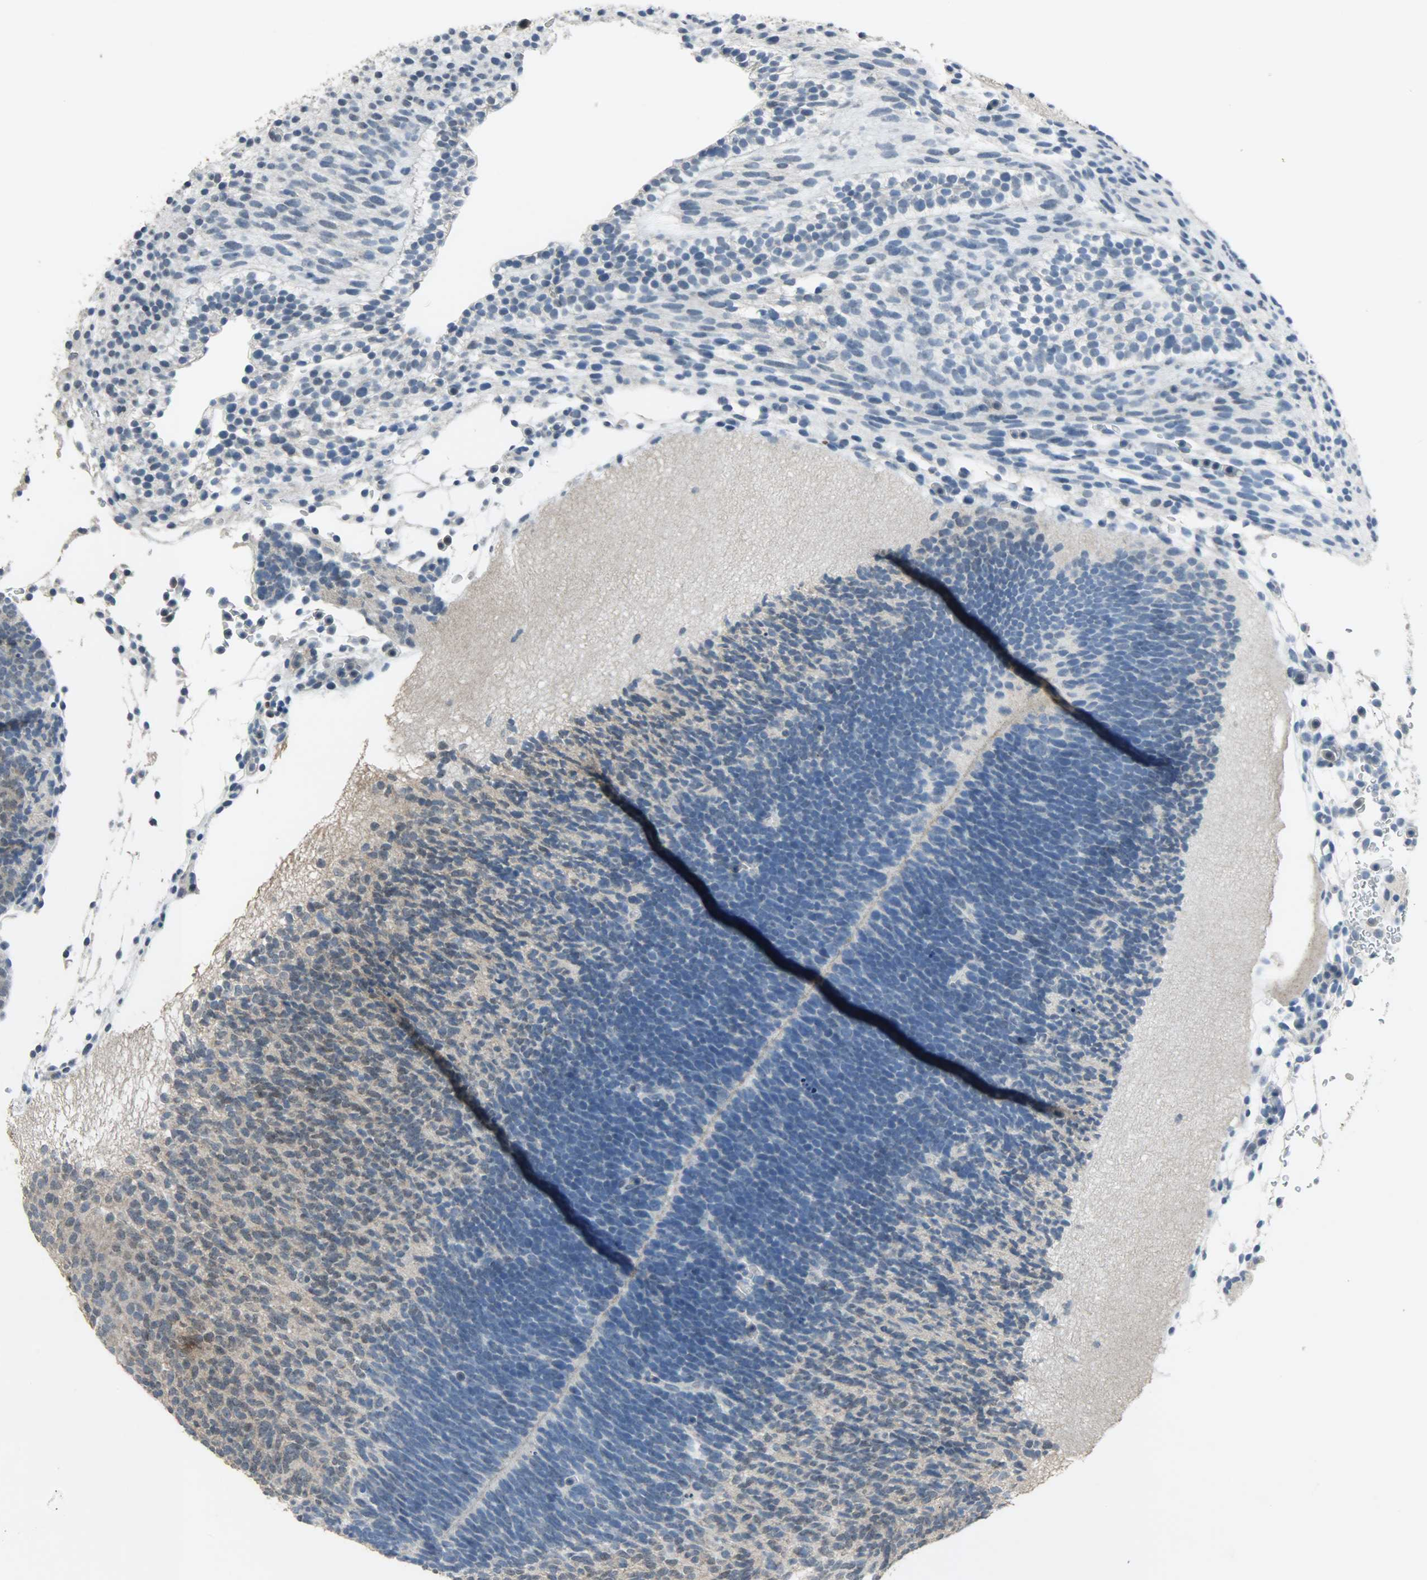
{"staining": {"intensity": "negative", "quantity": "none", "location": "none"}, "tissue": "placenta", "cell_type": "Decidual cells", "image_type": "normal", "snomed": [{"axis": "morphology", "description": "Normal tissue, NOS"}, {"axis": "topography", "description": "Placenta"}], "caption": "IHC photomicrograph of normal placenta stained for a protein (brown), which reveals no staining in decidual cells.", "gene": "DNAJB6", "patient": {"sex": "female", "age": 19}}